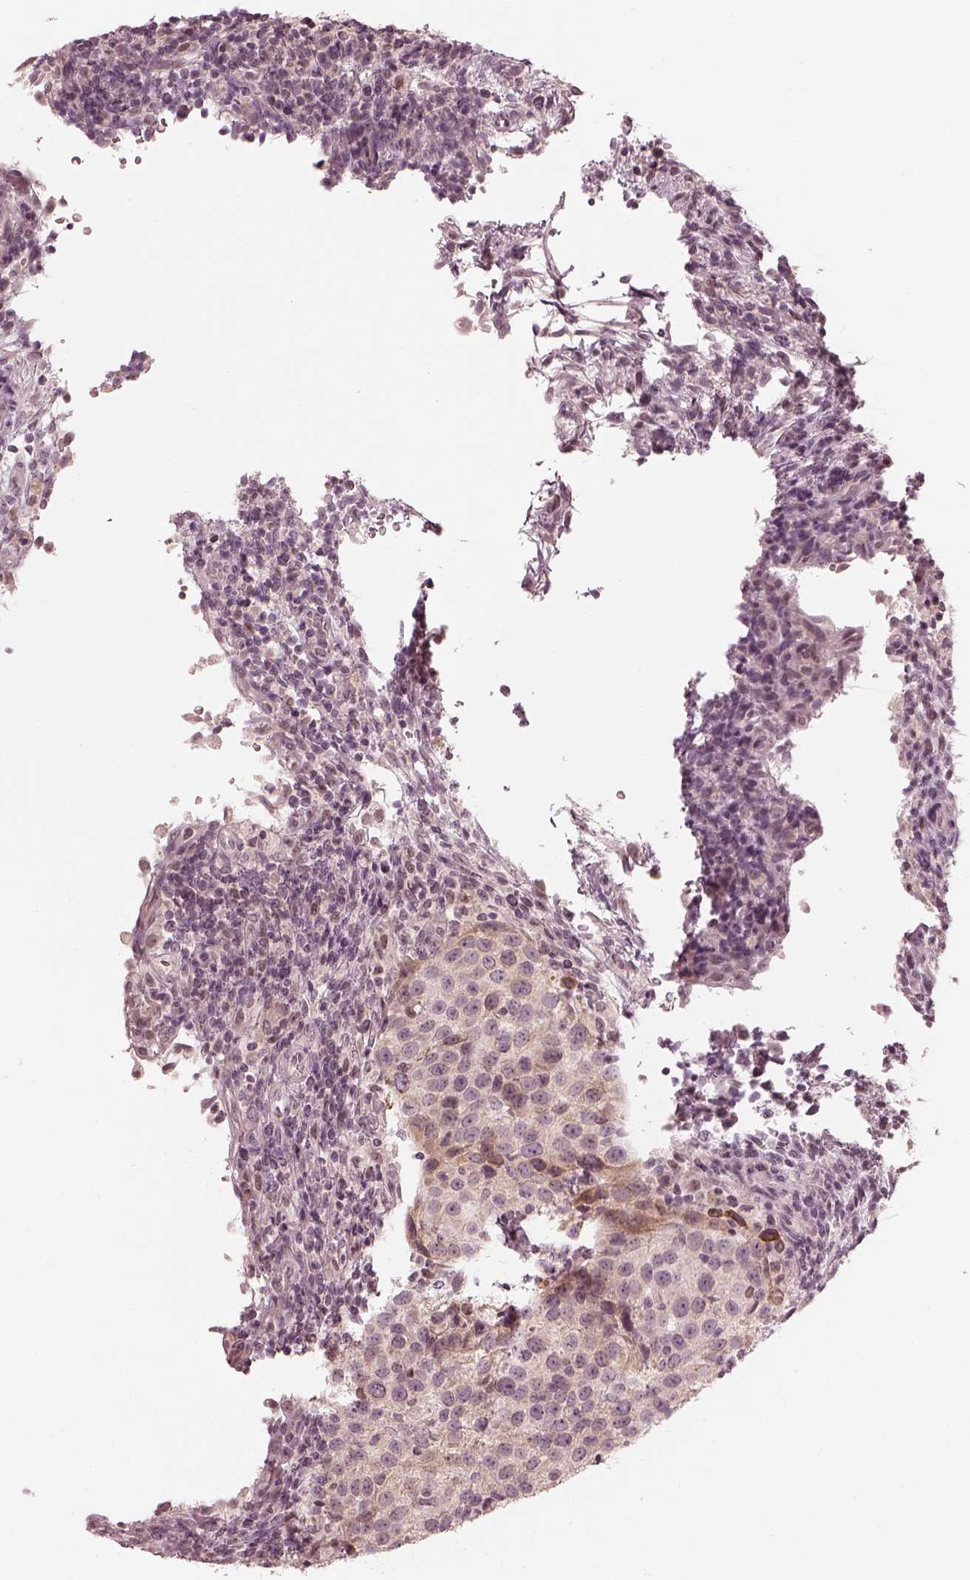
{"staining": {"intensity": "weak", "quantity": "<25%", "location": "cytoplasmic/membranous"}, "tissue": "urothelial cancer", "cell_type": "Tumor cells", "image_type": "cancer", "snomed": [{"axis": "morphology", "description": "Urothelial carcinoma, High grade"}, {"axis": "topography", "description": "Urinary bladder"}], "caption": "Immunohistochemistry (IHC) photomicrograph of urothelial carcinoma (high-grade) stained for a protein (brown), which exhibits no positivity in tumor cells.", "gene": "IQCG", "patient": {"sex": "female", "age": 78}}